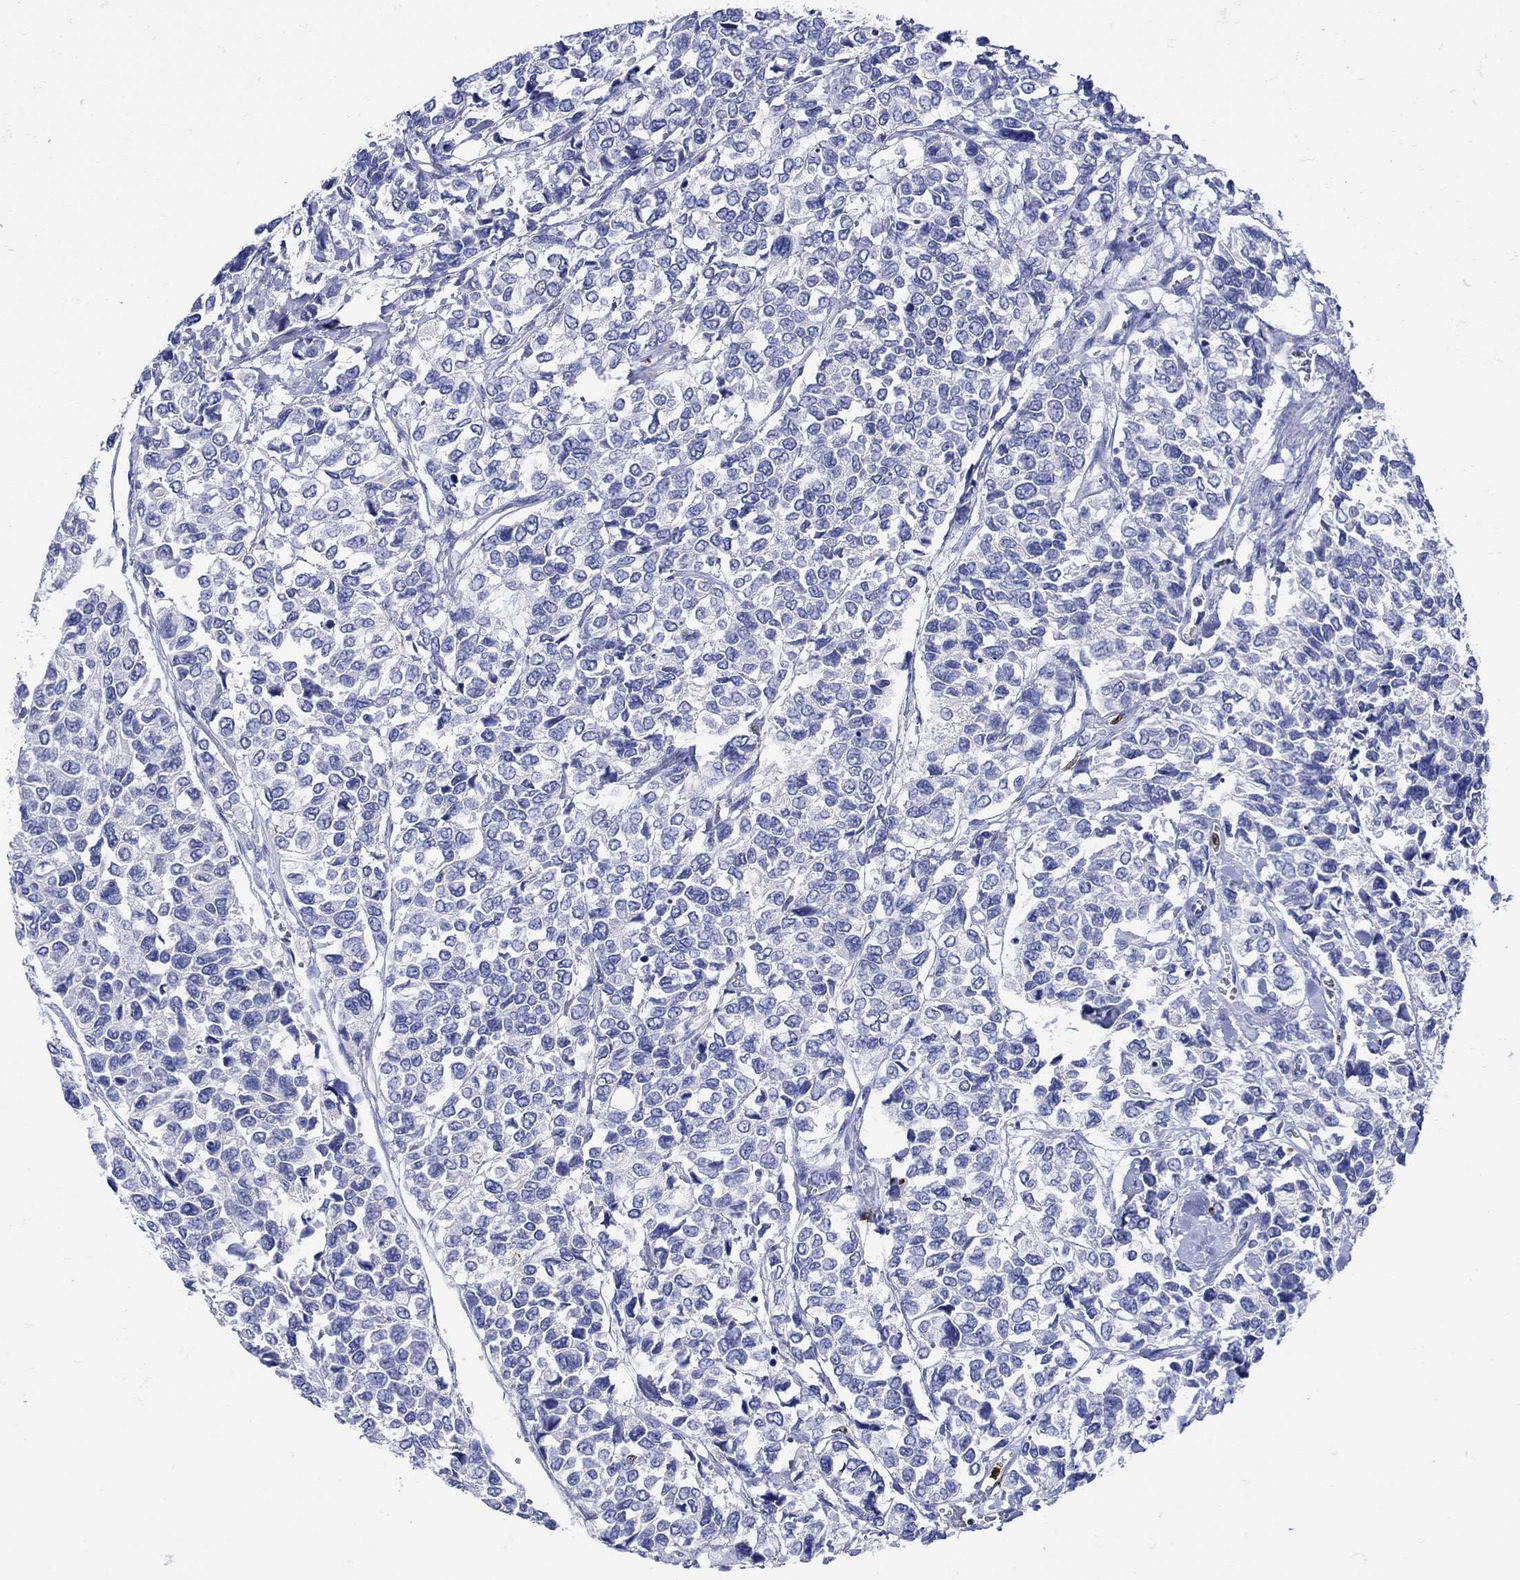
{"staining": {"intensity": "negative", "quantity": "none", "location": "none"}, "tissue": "urothelial cancer", "cell_type": "Tumor cells", "image_type": "cancer", "snomed": [{"axis": "morphology", "description": "Urothelial carcinoma, High grade"}, {"axis": "topography", "description": "Urinary bladder"}], "caption": "Photomicrograph shows no significant protein positivity in tumor cells of high-grade urothelial carcinoma.", "gene": "LINGO3", "patient": {"sex": "male", "age": 77}}